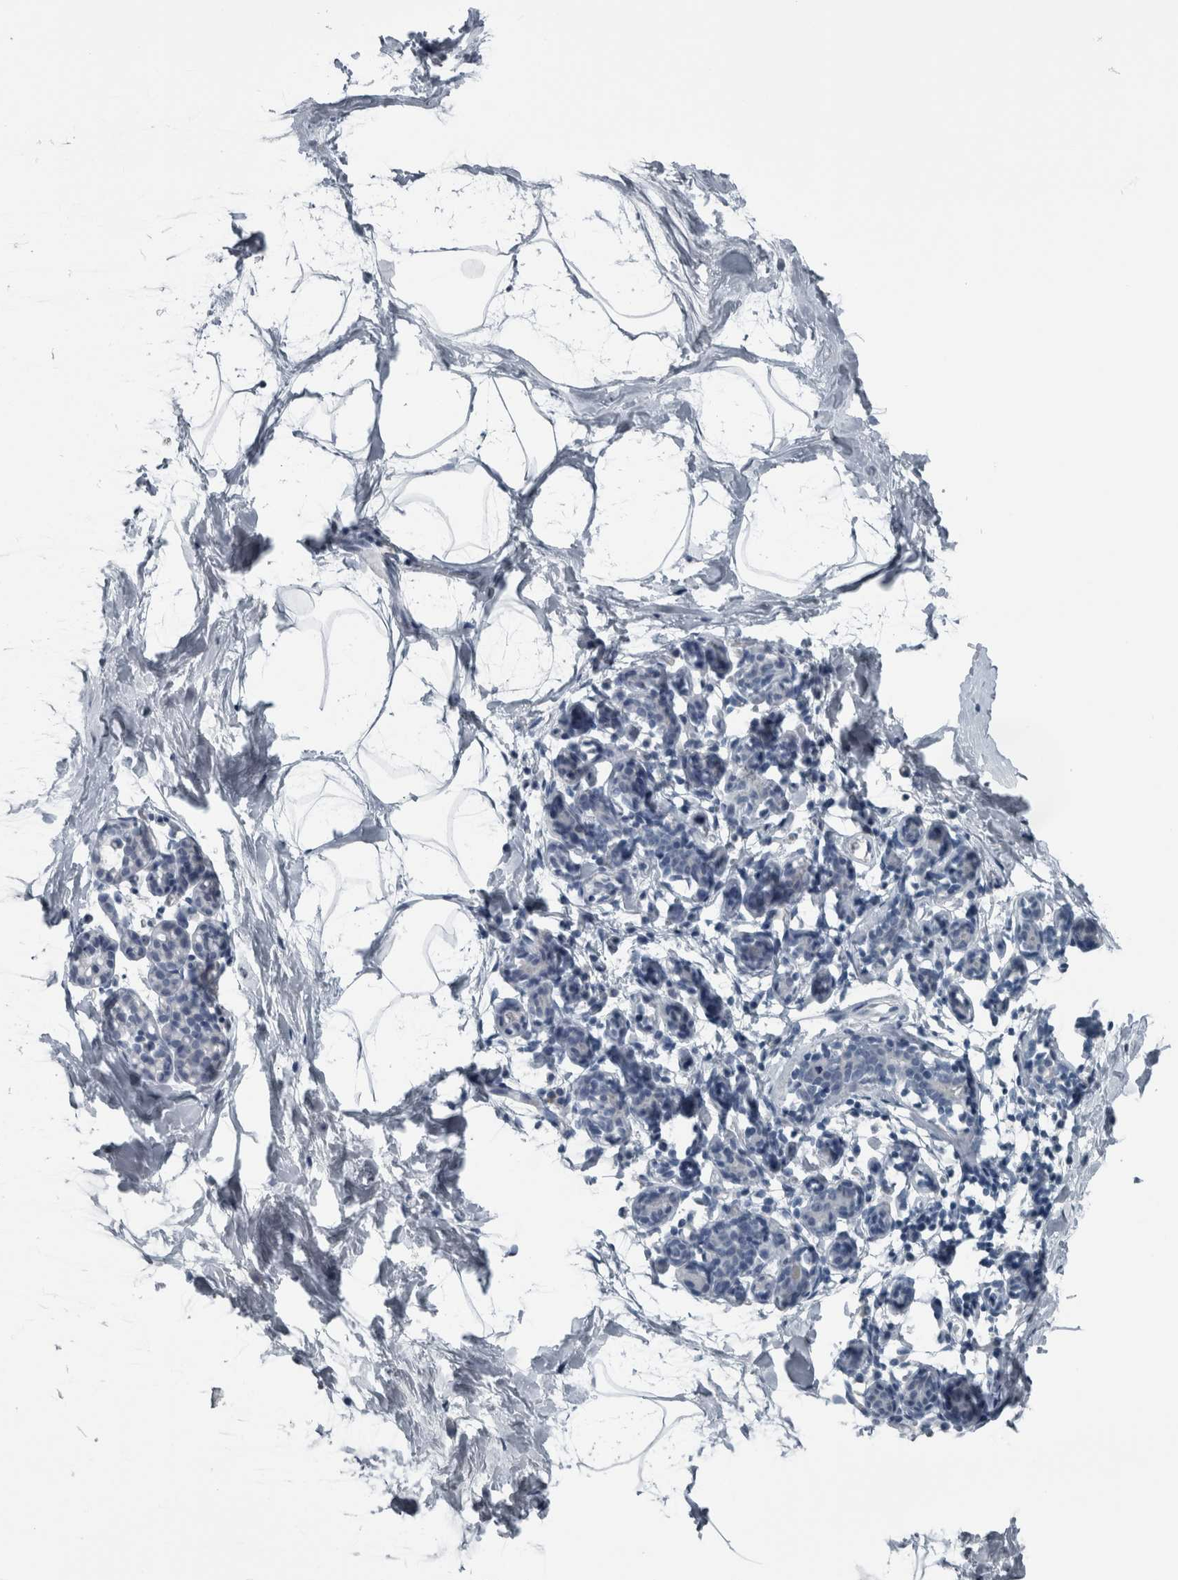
{"staining": {"intensity": "negative", "quantity": "none", "location": "none"}, "tissue": "breast", "cell_type": "Adipocytes", "image_type": "normal", "snomed": [{"axis": "morphology", "description": "Normal tissue, NOS"}, {"axis": "topography", "description": "Breast"}], "caption": "DAB (3,3'-diaminobenzidine) immunohistochemical staining of unremarkable breast exhibits no significant positivity in adipocytes.", "gene": "KRT20", "patient": {"sex": "female", "age": 62}}